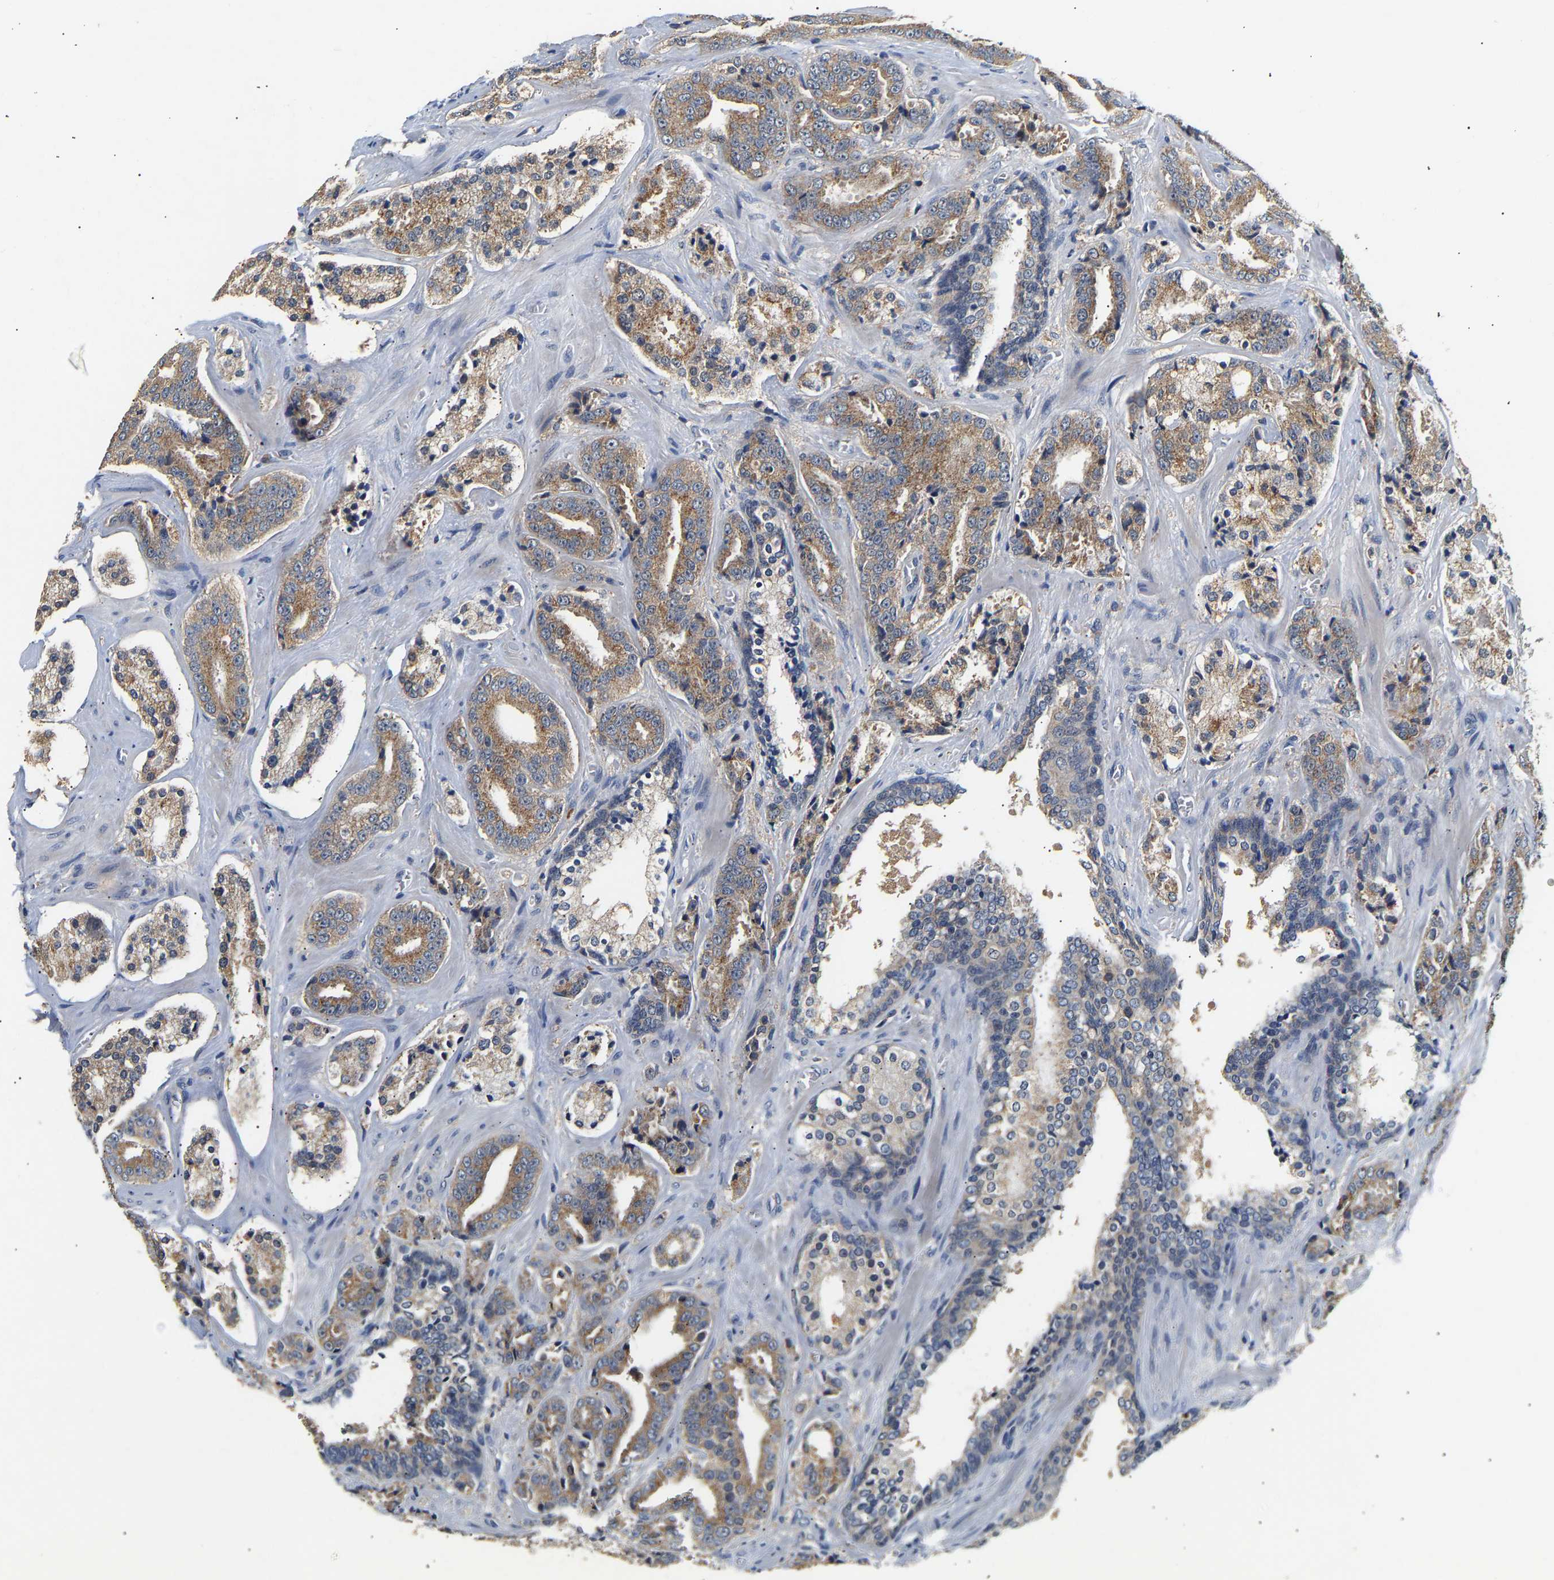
{"staining": {"intensity": "moderate", "quantity": ">75%", "location": "cytoplasmic/membranous"}, "tissue": "prostate cancer", "cell_type": "Tumor cells", "image_type": "cancer", "snomed": [{"axis": "morphology", "description": "Adenocarcinoma, High grade"}, {"axis": "topography", "description": "Prostate"}], "caption": "Immunohistochemistry (DAB (3,3'-diaminobenzidine)) staining of human prostate cancer demonstrates moderate cytoplasmic/membranous protein positivity in approximately >75% of tumor cells. (brown staining indicates protein expression, while blue staining denotes nuclei).", "gene": "PPID", "patient": {"sex": "male", "age": 60}}